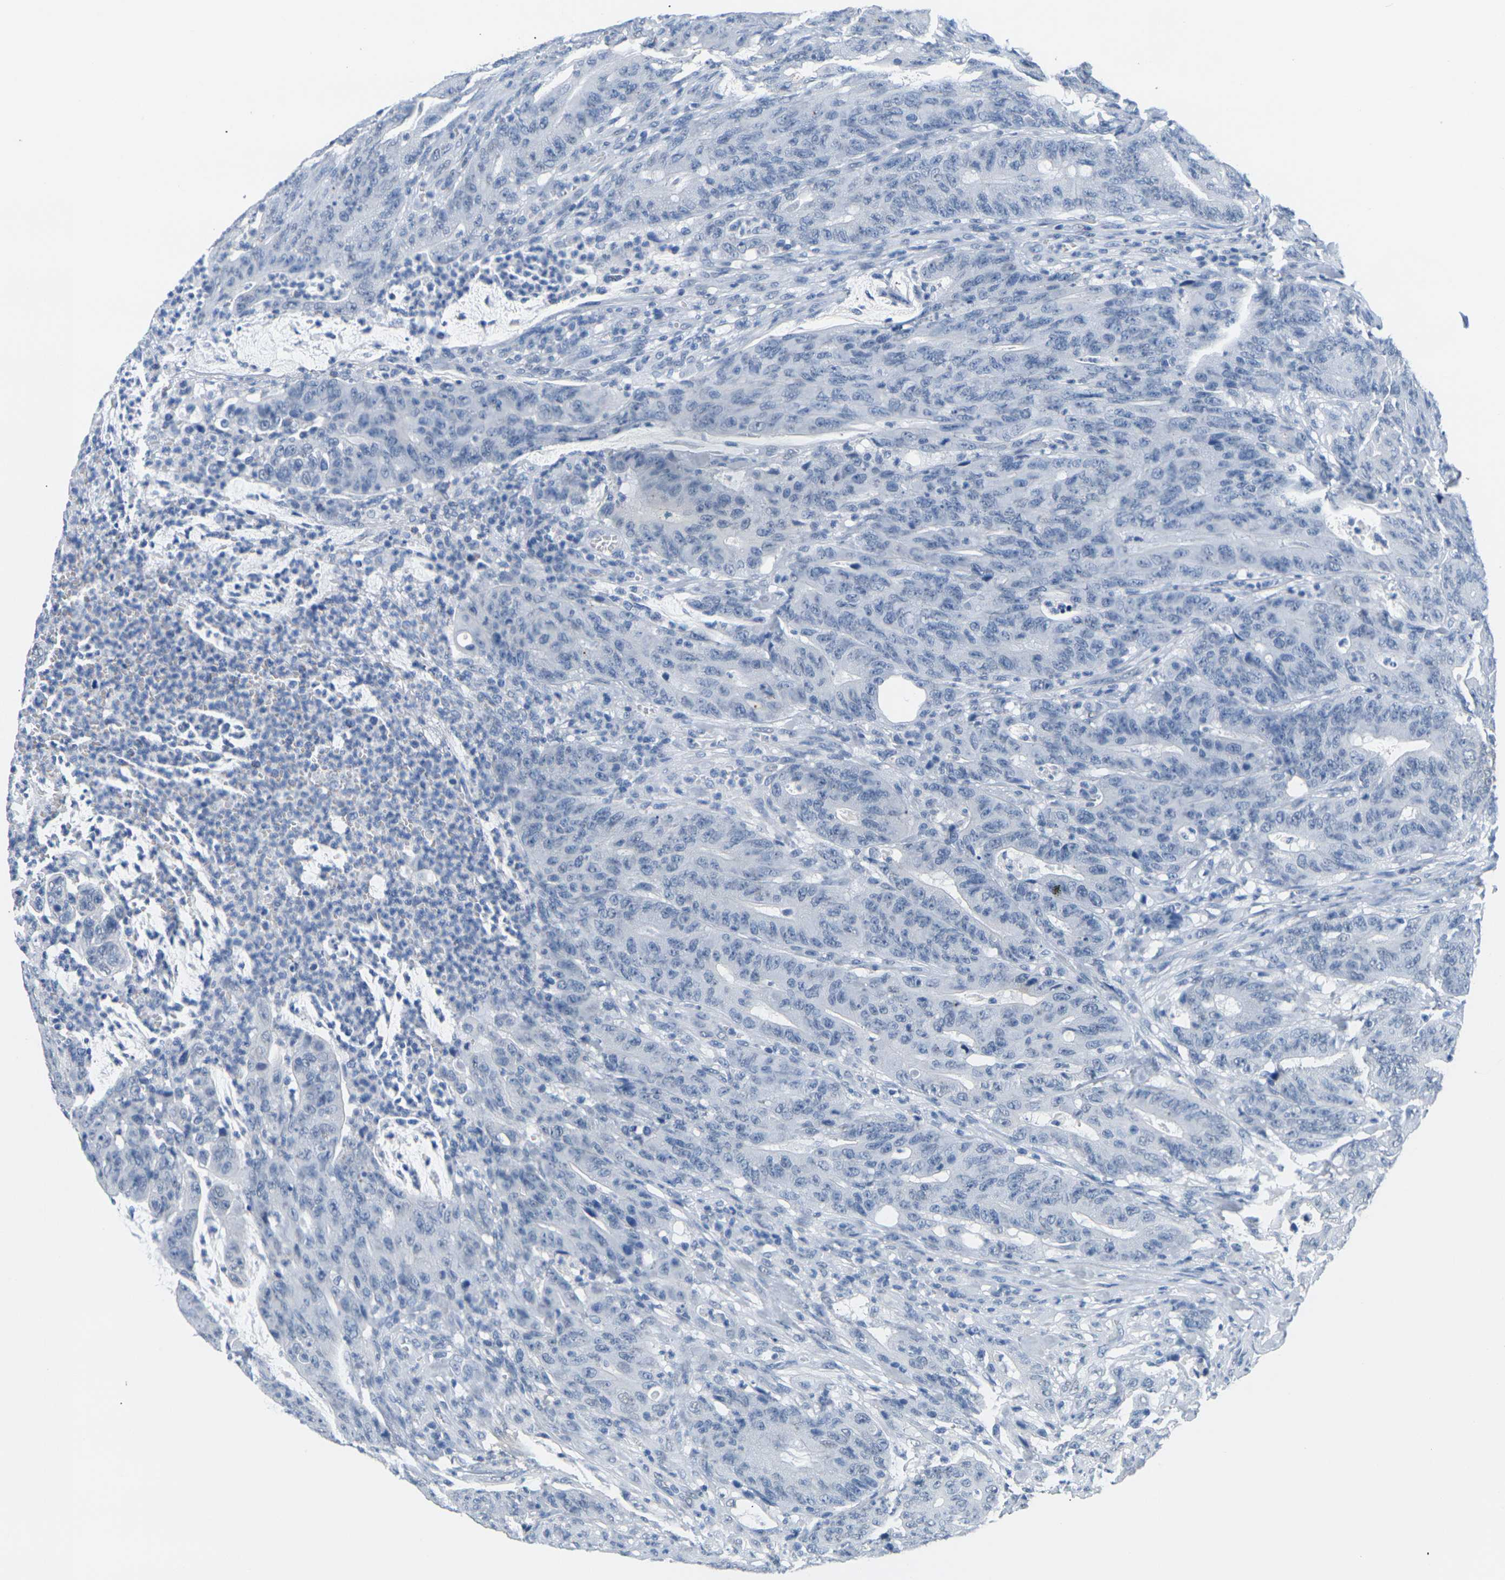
{"staining": {"intensity": "negative", "quantity": "none", "location": "none"}, "tissue": "colorectal cancer", "cell_type": "Tumor cells", "image_type": "cancer", "snomed": [{"axis": "morphology", "description": "Adenocarcinoma, NOS"}, {"axis": "topography", "description": "Colon"}], "caption": "Colorectal adenocarcinoma was stained to show a protein in brown. There is no significant expression in tumor cells.", "gene": "CTAG1A", "patient": {"sex": "male", "age": 45}}